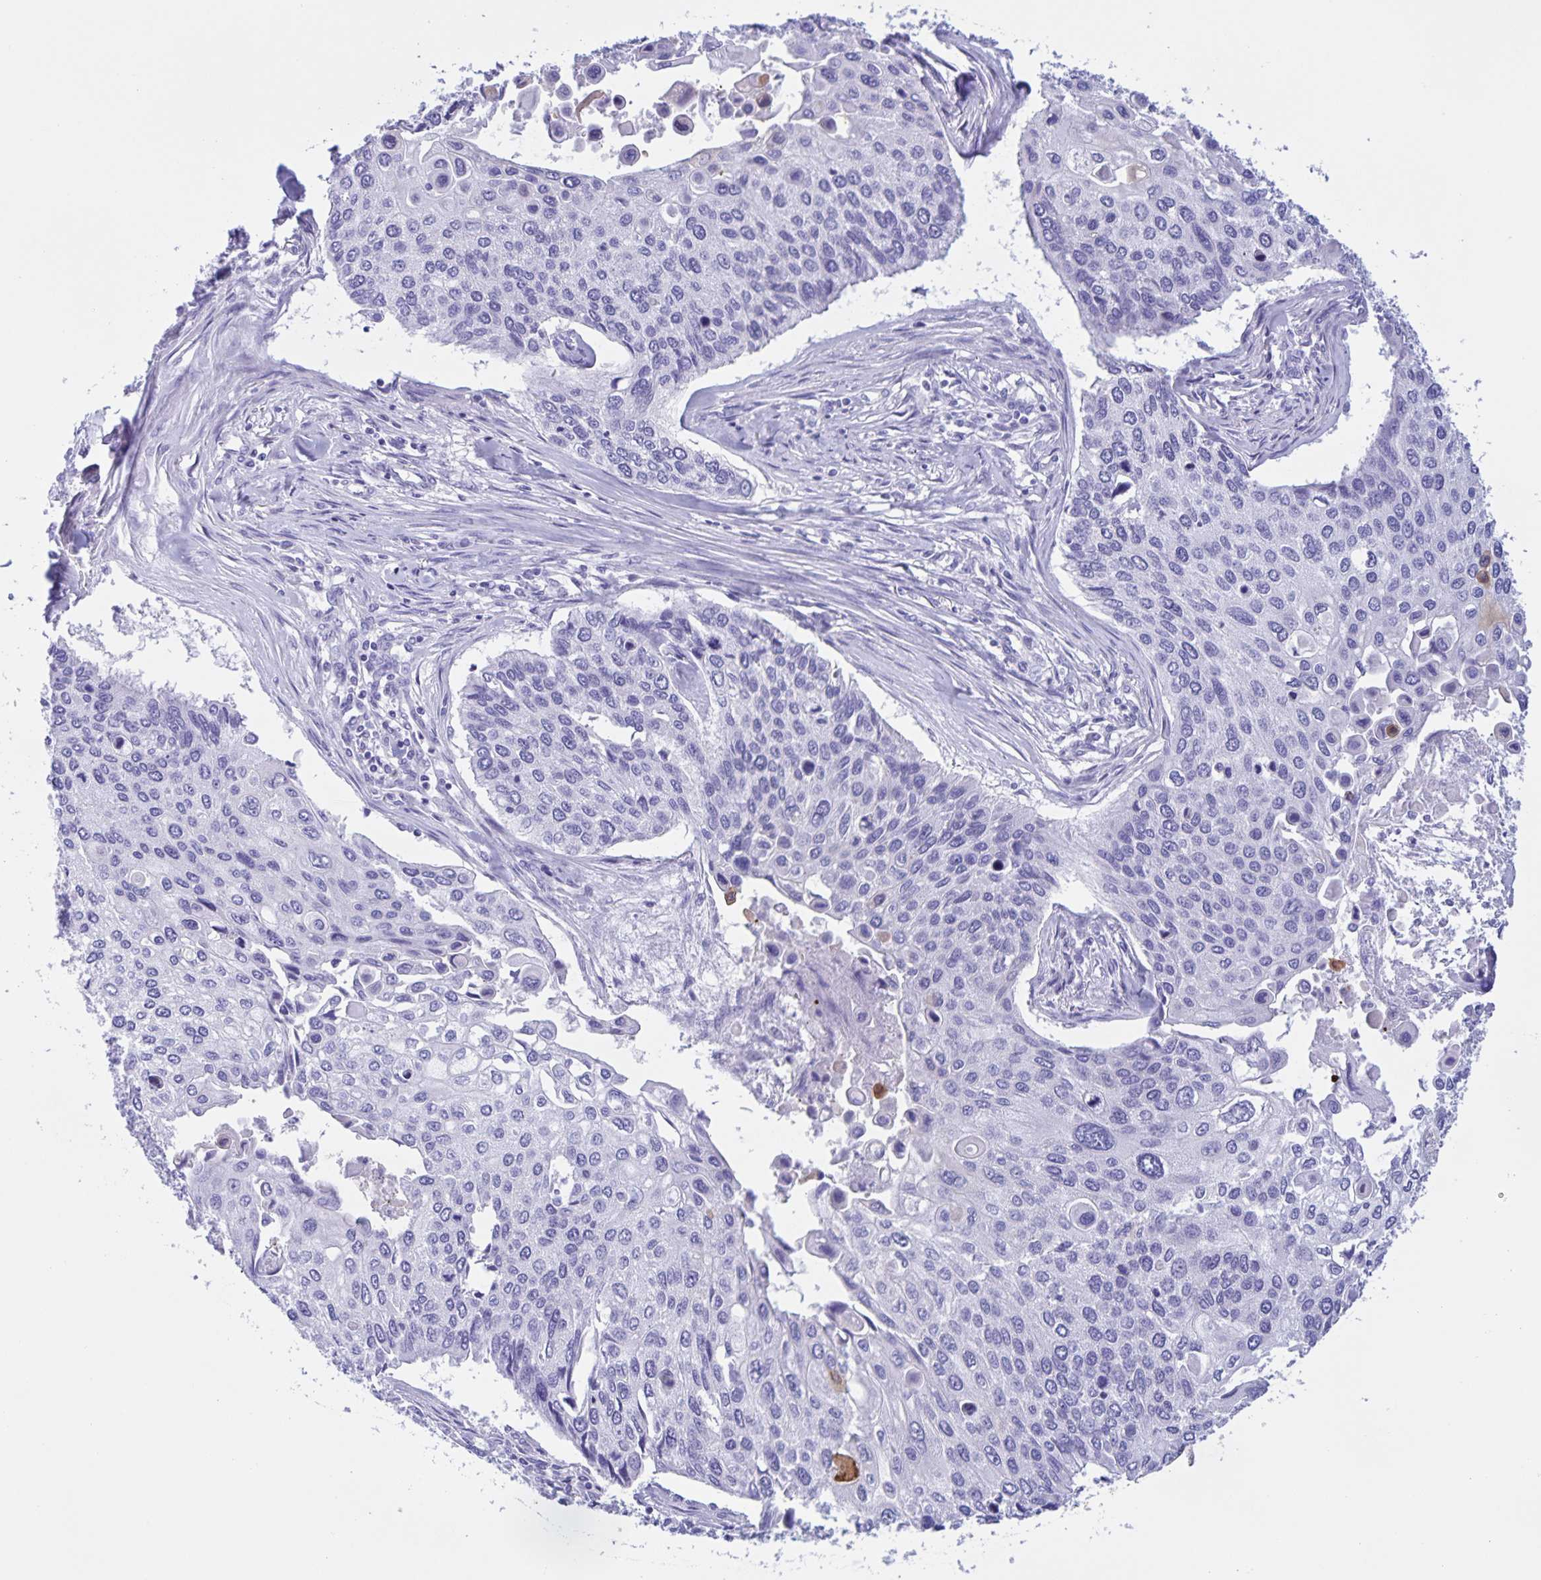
{"staining": {"intensity": "negative", "quantity": "none", "location": "none"}, "tissue": "lung cancer", "cell_type": "Tumor cells", "image_type": "cancer", "snomed": [{"axis": "morphology", "description": "Squamous cell carcinoma, NOS"}, {"axis": "morphology", "description": "Squamous cell carcinoma, metastatic, NOS"}, {"axis": "topography", "description": "Lung"}], "caption": "The IHC image has no significant positivity in tumor cells of lung squamous cell carcinoma tissue. (IHC, brightfield microscopy, high magnification).", "gene": "TGIF2LX", "patient": {"sex": "male", "age": 63}}